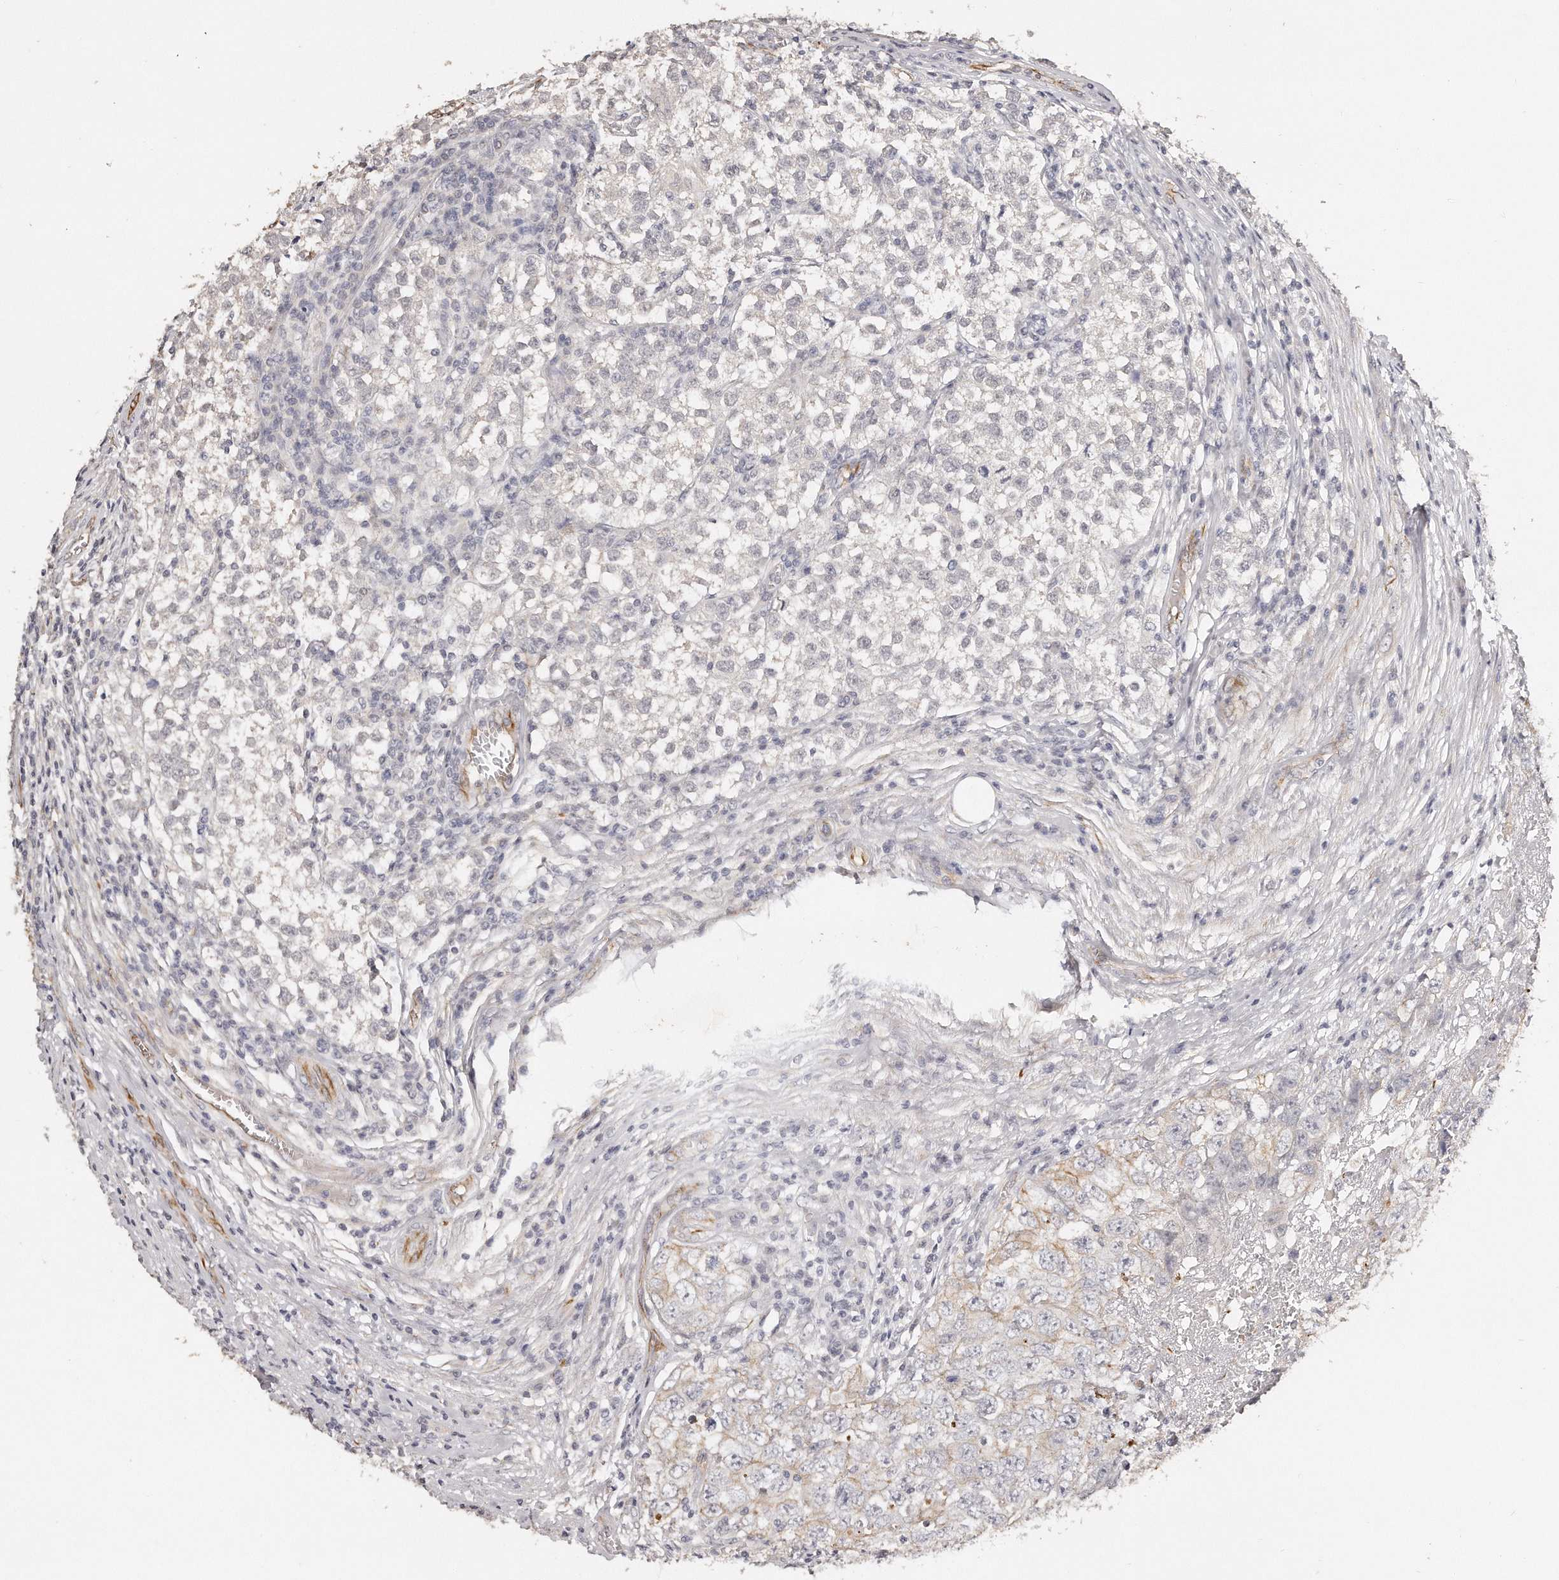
{"staining": {"intensity": "negative", "quantity": "none", "location": "none"}, "tissue": "testis cancer", "cell_type": "Tumor cells", "image_type": "cancer", "snomed": [{"axis": "morphology", "description": "Seminoma, NOS"}, {"axis": "morphology", "description": "Carcinoma, Embryonal, NOS"}, {"axis": "topography", "description": "Testis"}], "caption": "A histopathology image of human testis cancer is negative for staining in tumor cells.", "gene": "ZYG11A", "patient": {"sex": "male", "age": 43}}